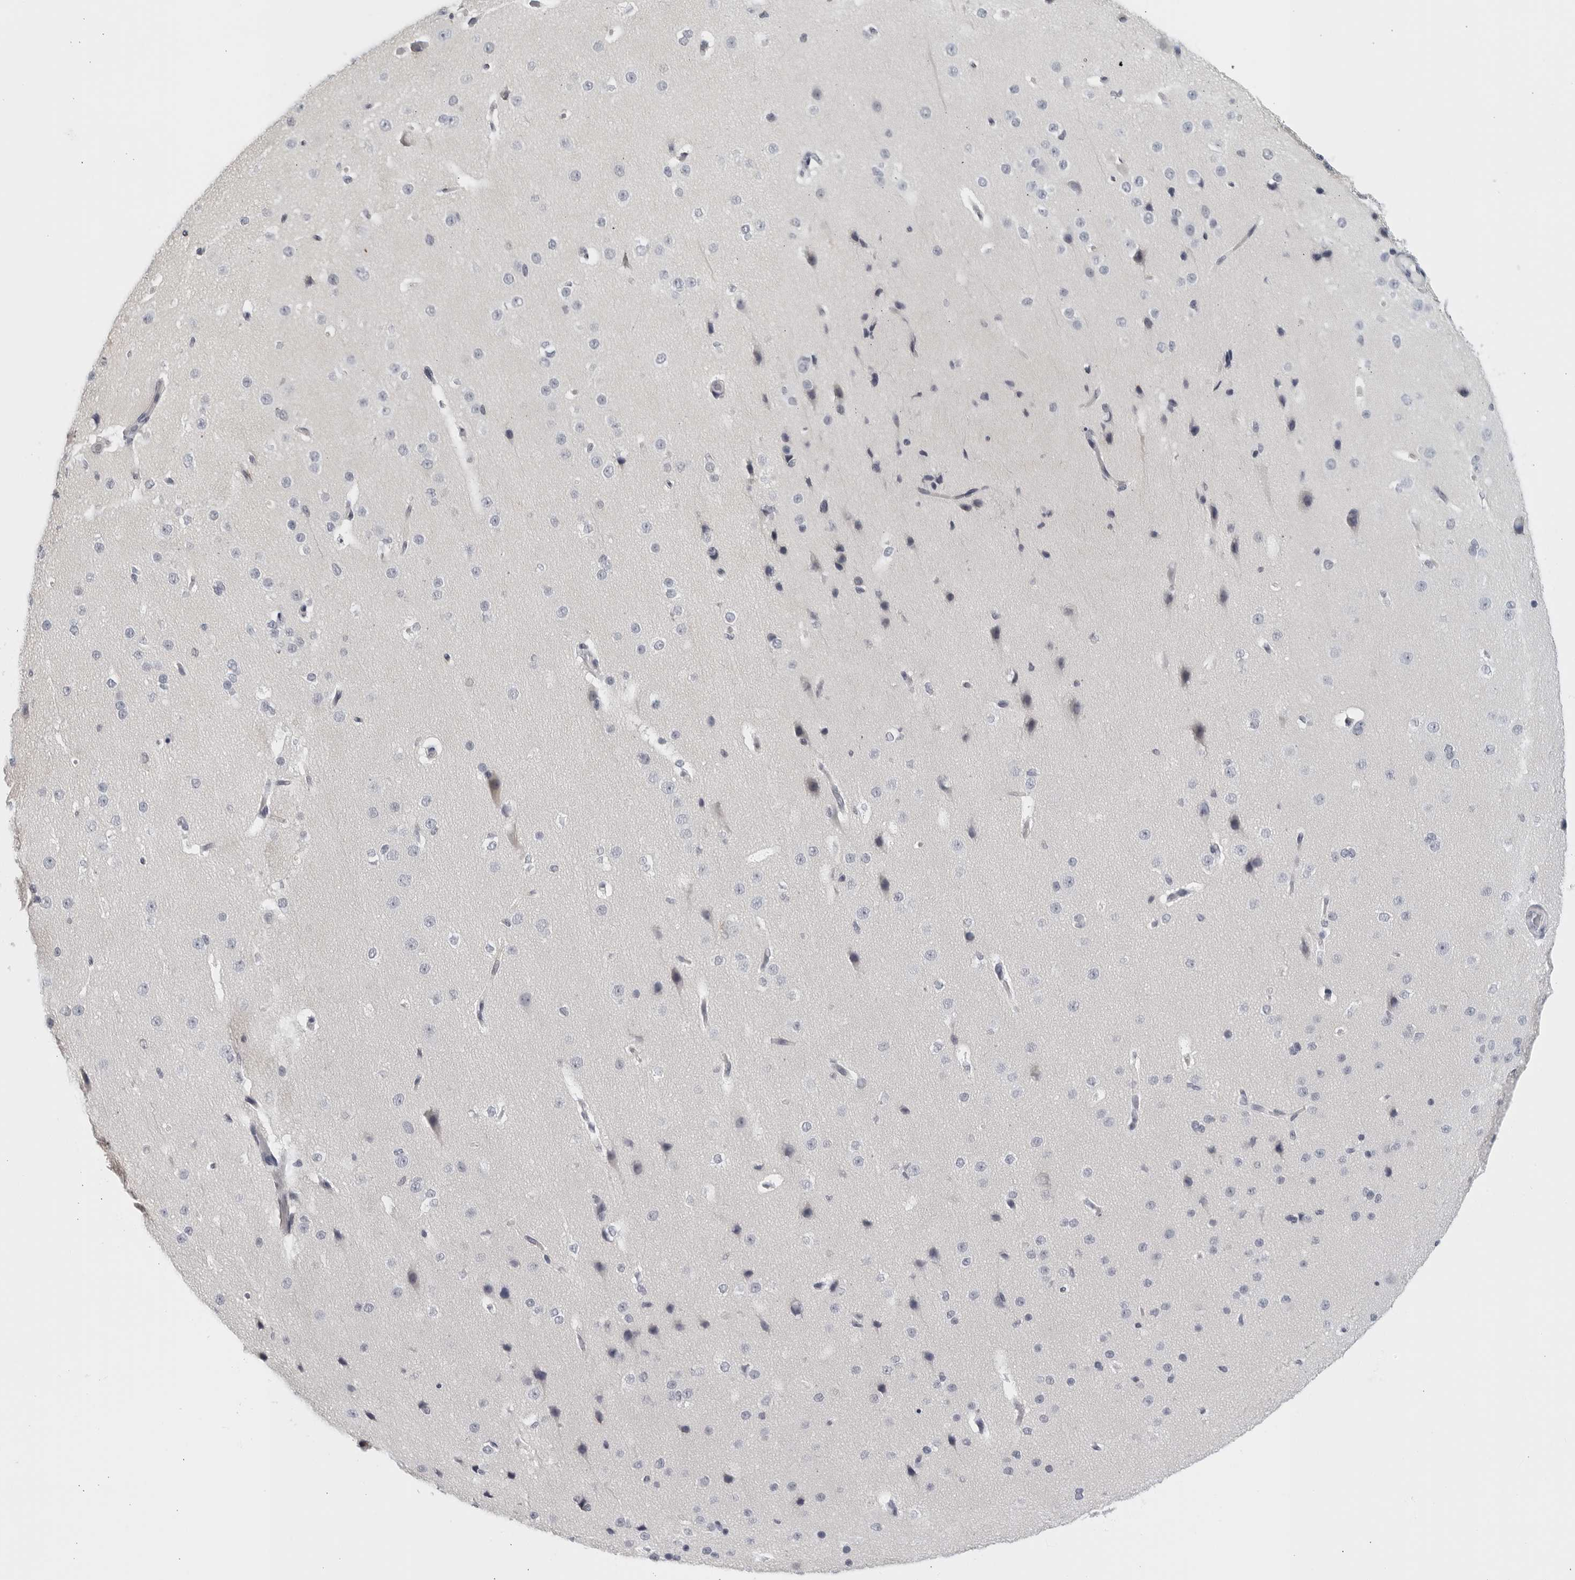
{"staining": {"intensity": "negative", "quantity": "none", "location": "none"}, "tissue": "cerebral cortex", "cell_type": "Endothelial cells", "image_type": "normal", "snomed": [{"axis": "morphology", "description": "Normal tissue, NOS"}, {"axis": "morphology", "description": "Developmental malformation"}, {"axis": "topography", "description": "Cerebral cortex"}], "caption": "High power microscopy micrograph of an immunohistochemistry (IHC) histopathology image of unremarkable cerebral cortex, revealing no significant positivity in endothelial cells.", "gene": "MATN1", "patient": {"sex": "female", "age": 30}}